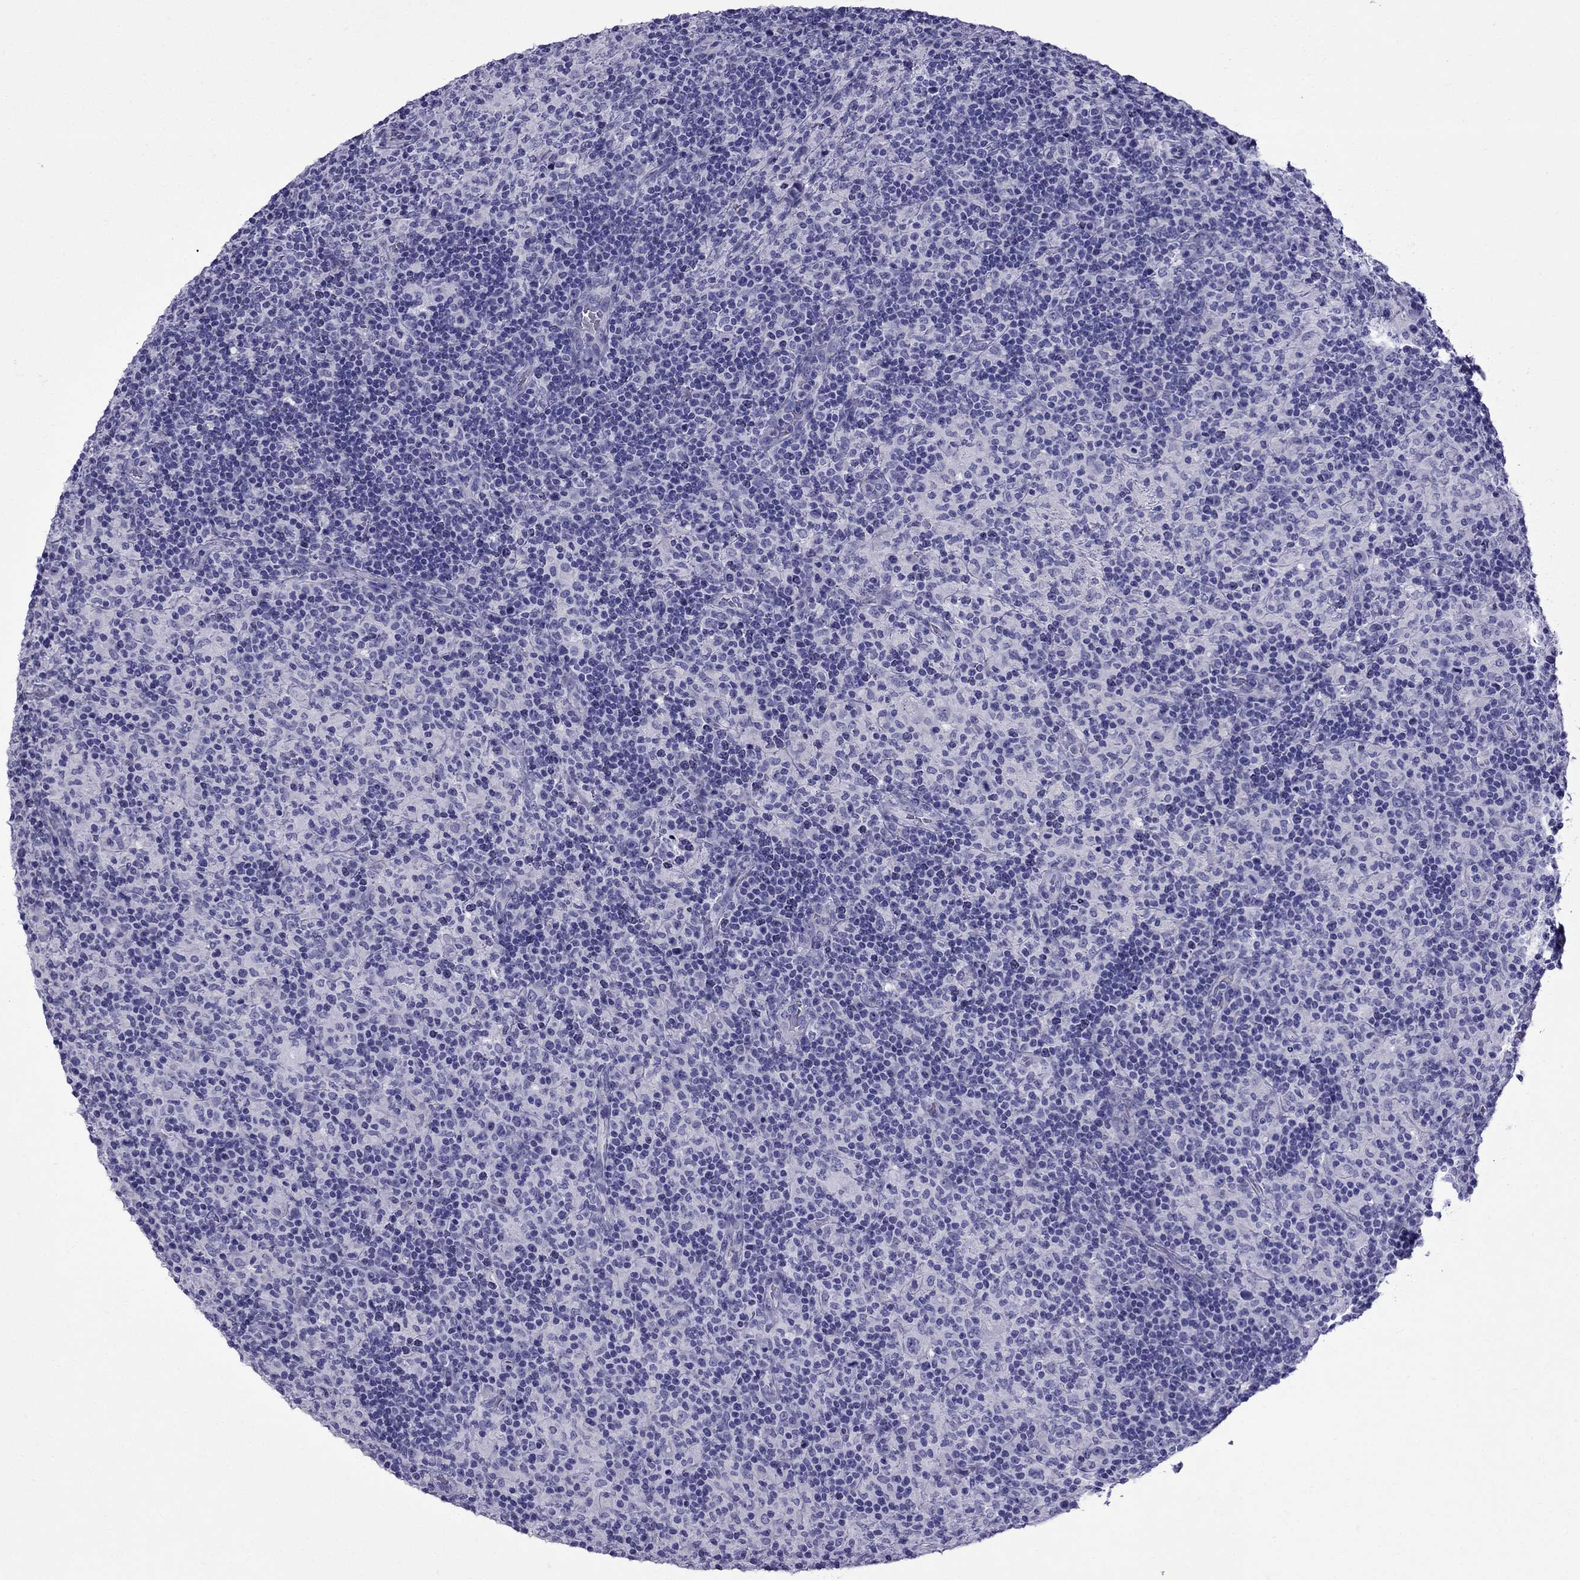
{"staining": {"intensity": "negative", "quantity": "none", "location": "none"}, "tissue": "lymphoma", "cell_type": "Tumor cells", "image_type": "cancer", "snomed": [{"axis": "morphology", "description": "Hodgkin's disease, NOS"}, {"axis": "topography", "description": "Lymph node"}], "caption": "A micrograph of lymphoma stained for a protein displays no brown staining in tumor cells.", "gene": "CRYBA1", "patient": {"sex": "male", "age": 70}}